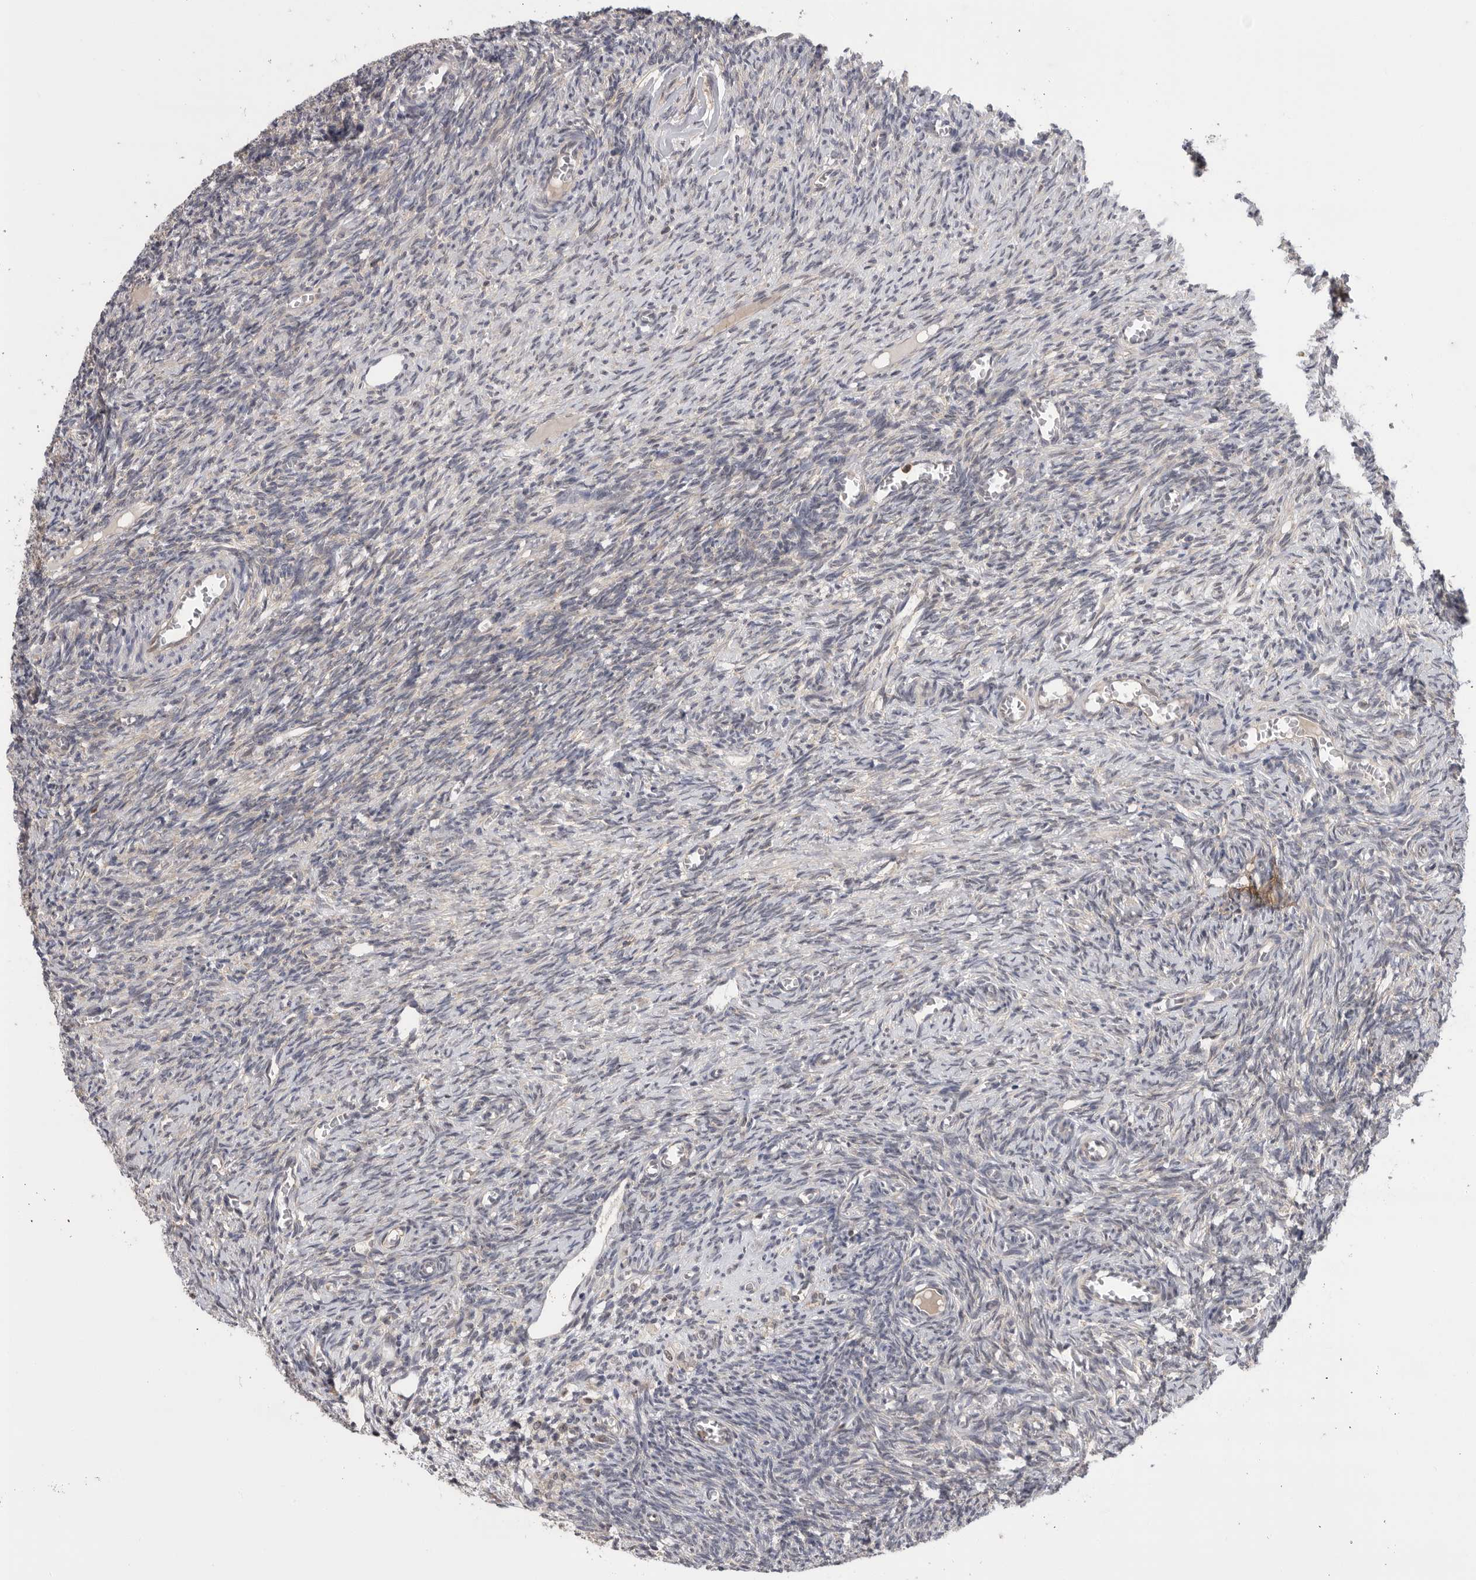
{"staining": {"intensity": "weak", "quantity": ">75%", "location": "cytoplasmic/membranous"}, "tissue": "ovary", "cell_type": "Follicle cells", "image_type": "normal", "snomed": [{"axis": "morphology", "description": "Normal tissue, NOS"}, {"axis": "topography", "description": "Ovary"}], "caption": "A micrograph of ovary stained for a protein shows weak cytoplasmic/membranous brown staining in follicle cells.", "gene": "KLK5", "patient": {"sex": "female", "age": 27}}